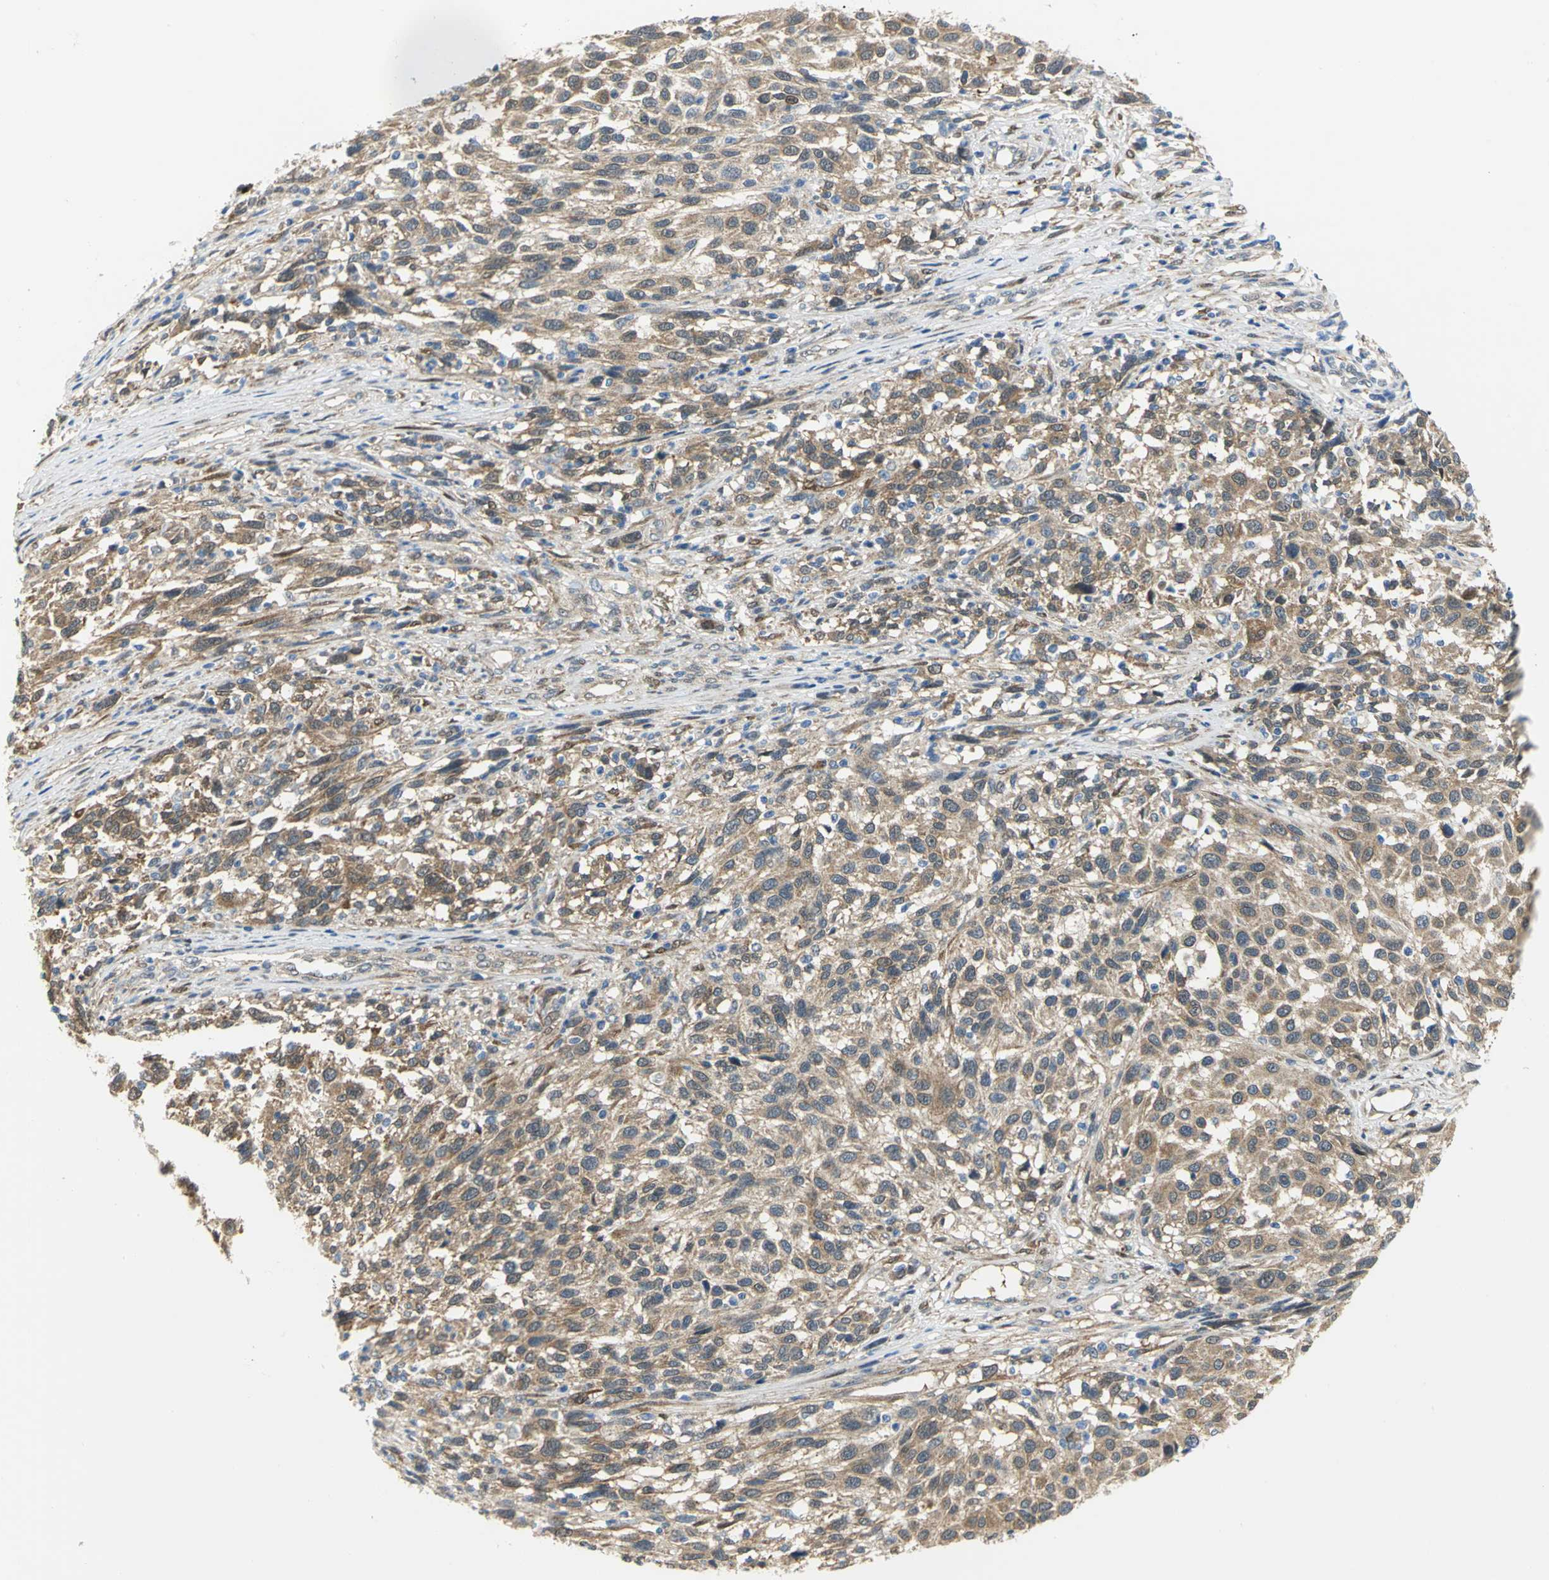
{"staining": {"intensity": "moderate", "quantity": ">75%", "location": "cytoplasmic/membranous"}, "tissue": "melanoma", "cell_type": "Tumor cells", "image_type": "cancer", "snomed": [{"axis": "morphology", "description": "Malignant melanoma, Metastatic site"}, {"axis": "topography", "description": "Lymph node"}], "caption": "Protein staining exhibits moderate cytoplasmic/membranous positivity in about >75% of tumor cells in malignant melanoma (metastatic site).", "gene": "PGM3", "patient": {"sex": "male", "age": 61}}